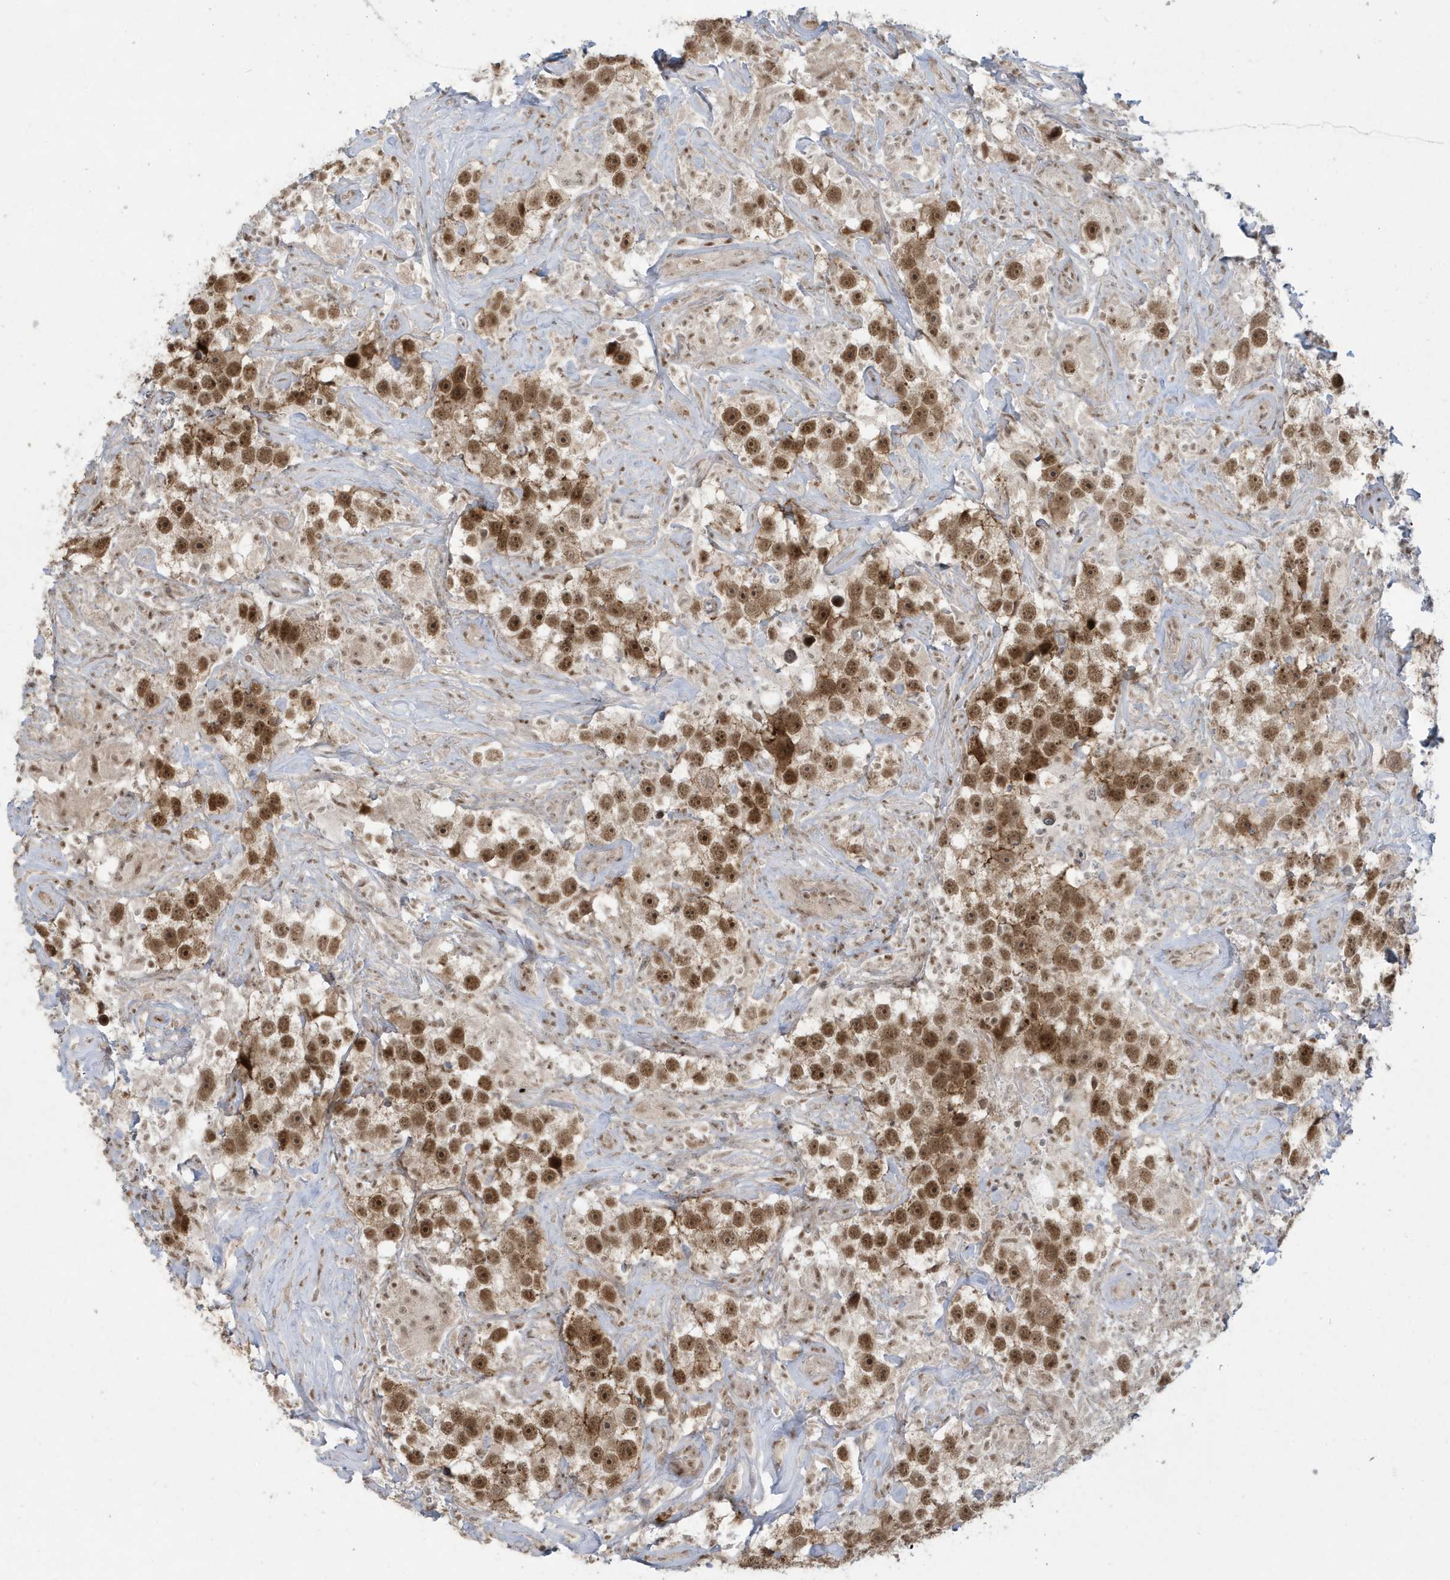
{"staining": {"intensity": "moderate", "quantity": ">75%", "location": "nuclear"}, "tissue": "testis cancer", "cell_type": "Tumor cells", "image_type": "cancer", "snomed": [{"axis": "morphology", "description": "Seminoma, NOS"}, {"axis": "topography", "description": "Testis"}], "caption": "Immunohistochemistry (IHC) micrograph of neoplastic tissue: human testis cancer stained using immunohistochemistry shows medium levels of moderate protein expression localized specifically in the nuclear of tumor cells, appearing as a nuclear brown color.", "gene": "C1orf52", "patient": {"sex": "male", "age": 49}}